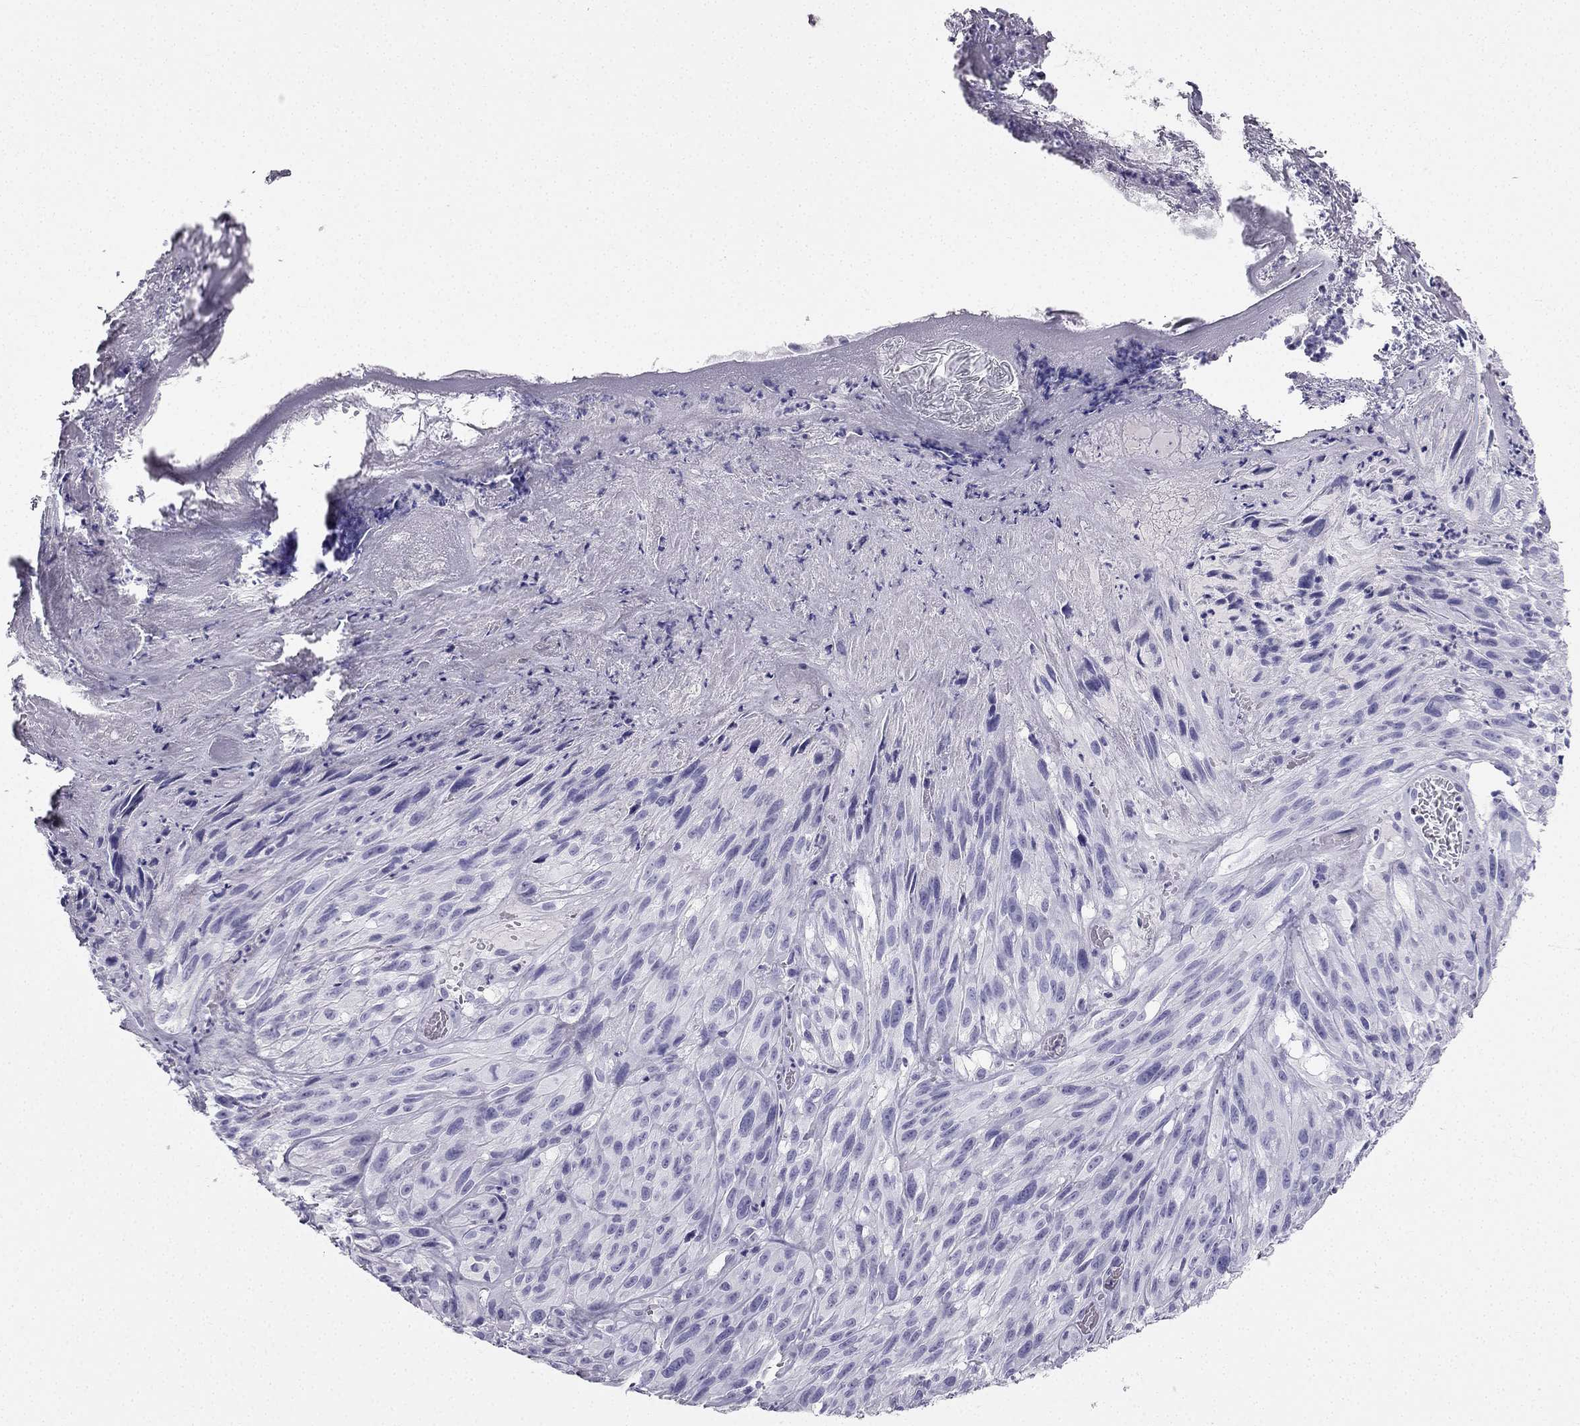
{"staining": {"intensity": "negative", "quantity": "none", "location": "none"}, "tissue": "melanoma", "cell_type": "Tumor cells", "image_type": "cancer", "snomed": [{"axis": "morphology", "description": "Malignant melanoma, NOS"}, {"axis": "topography", "description": "Skin"}], "caption": "The photomicrograph demonstrates no staining of tumor cells in melanoma.", "gene": "TFF3", "patient": {"sex": "male", "age": 51}}